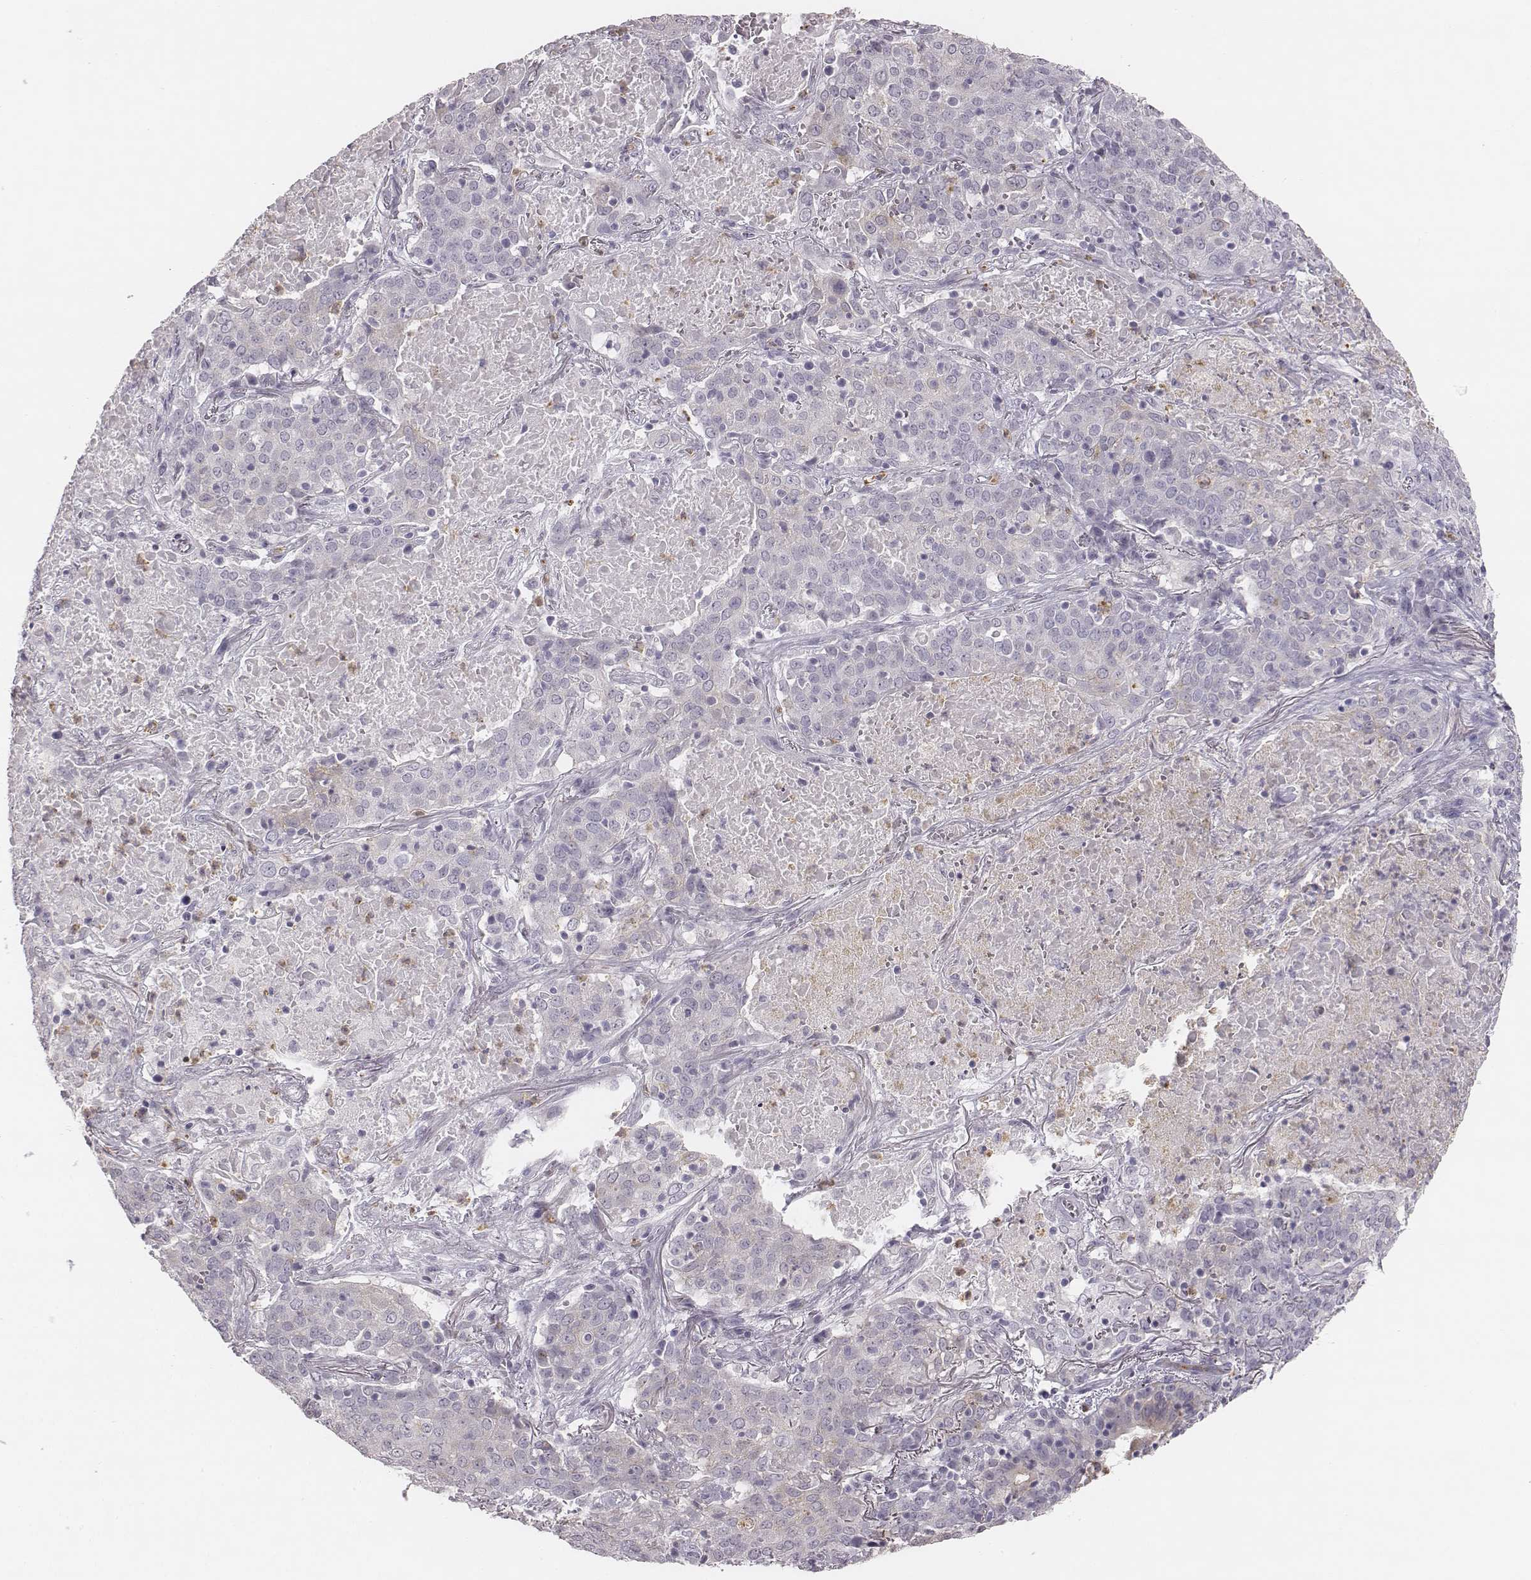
{"staining": {"intensity": "negative", "quantity": "none", "location": "none"}, "tissue": "lung cancer", "cell_type": "Tumor cells", "image_type": "cancer", "snomed": [{"axis": "morphology", "description": "Squamous cell carcinoma, NOS"}, {"axis": "topography", "description": "Lung"}], "caption": "Immunohistochemistry (IHC) histopathology image of neoplastic tissue: lung cancer (squamous cell carcinoma) stained with DAB (3,3'-diaminobenzidine) reveals no significant protein staining in tumor cells. (Stains: DAB (3,3'-diaminobenzidine) IHC with hematoxylin counter stain, Microscopy: brightfield microscopy at high magnification).", "gene": "KCNJ12", "patient": {"sex": "male", "age": 82}}